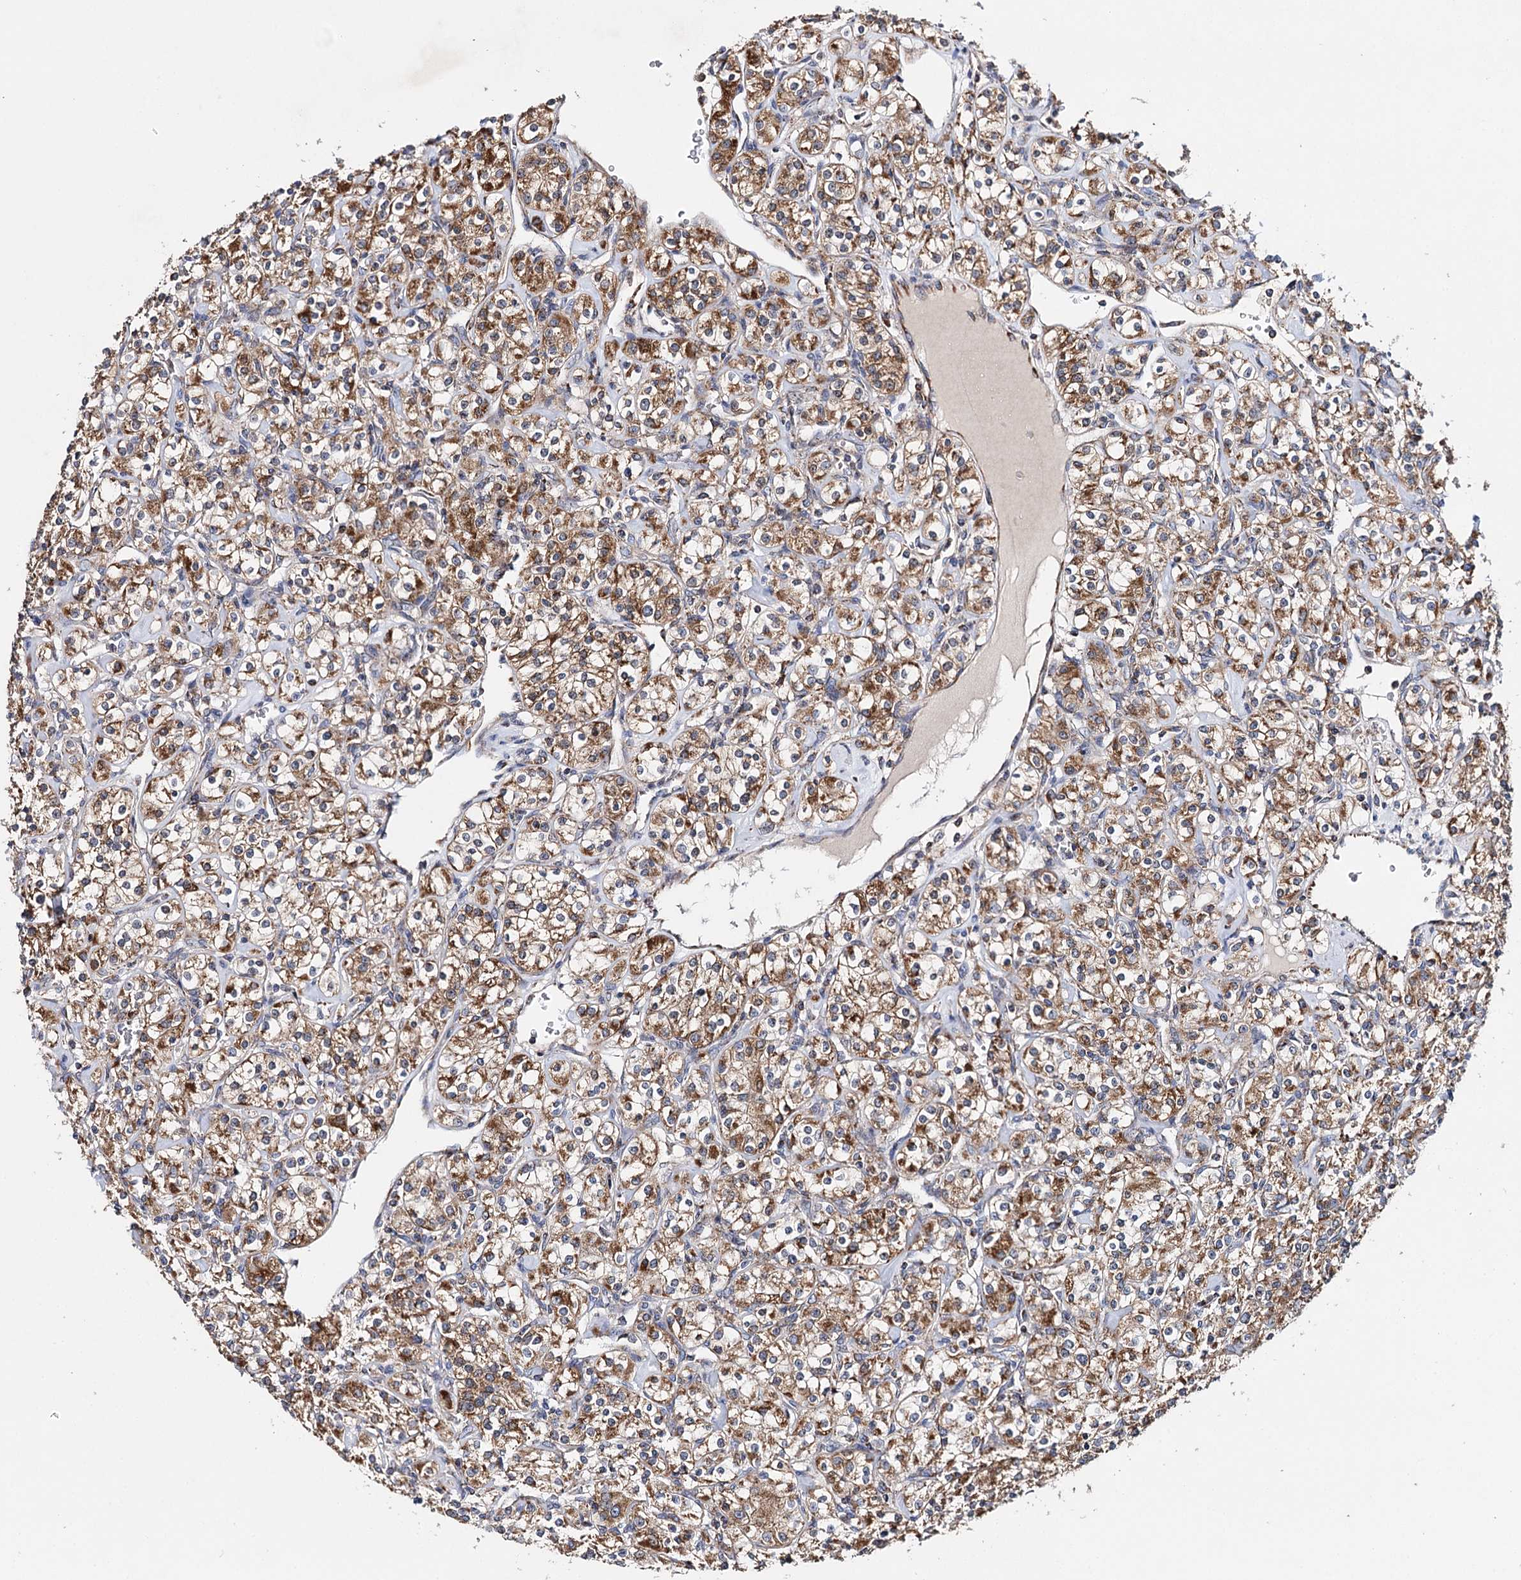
{"staining": {"intensity": "moderate", "quantity": ">75%", "location": "cytoplasmic/membranous"}, "tissue": "renal cancer", "cell_type": "Tumor cells", "image_type": "cancer", "snomed": [{"axis": "morphology", "description": "Adenocarcinoma, NOS"}, {"axis": "topography", "description": "Kidney"}], "caption": "Immunohistochemistry of renal cancer (adenocarcinoma) demonstrates medium levels of moderate cytoplasmic/membranous expression in approximately >75% of tumor cells.", "gene": "CFAP46", "patient": {"sex": "male", "age": 77}}